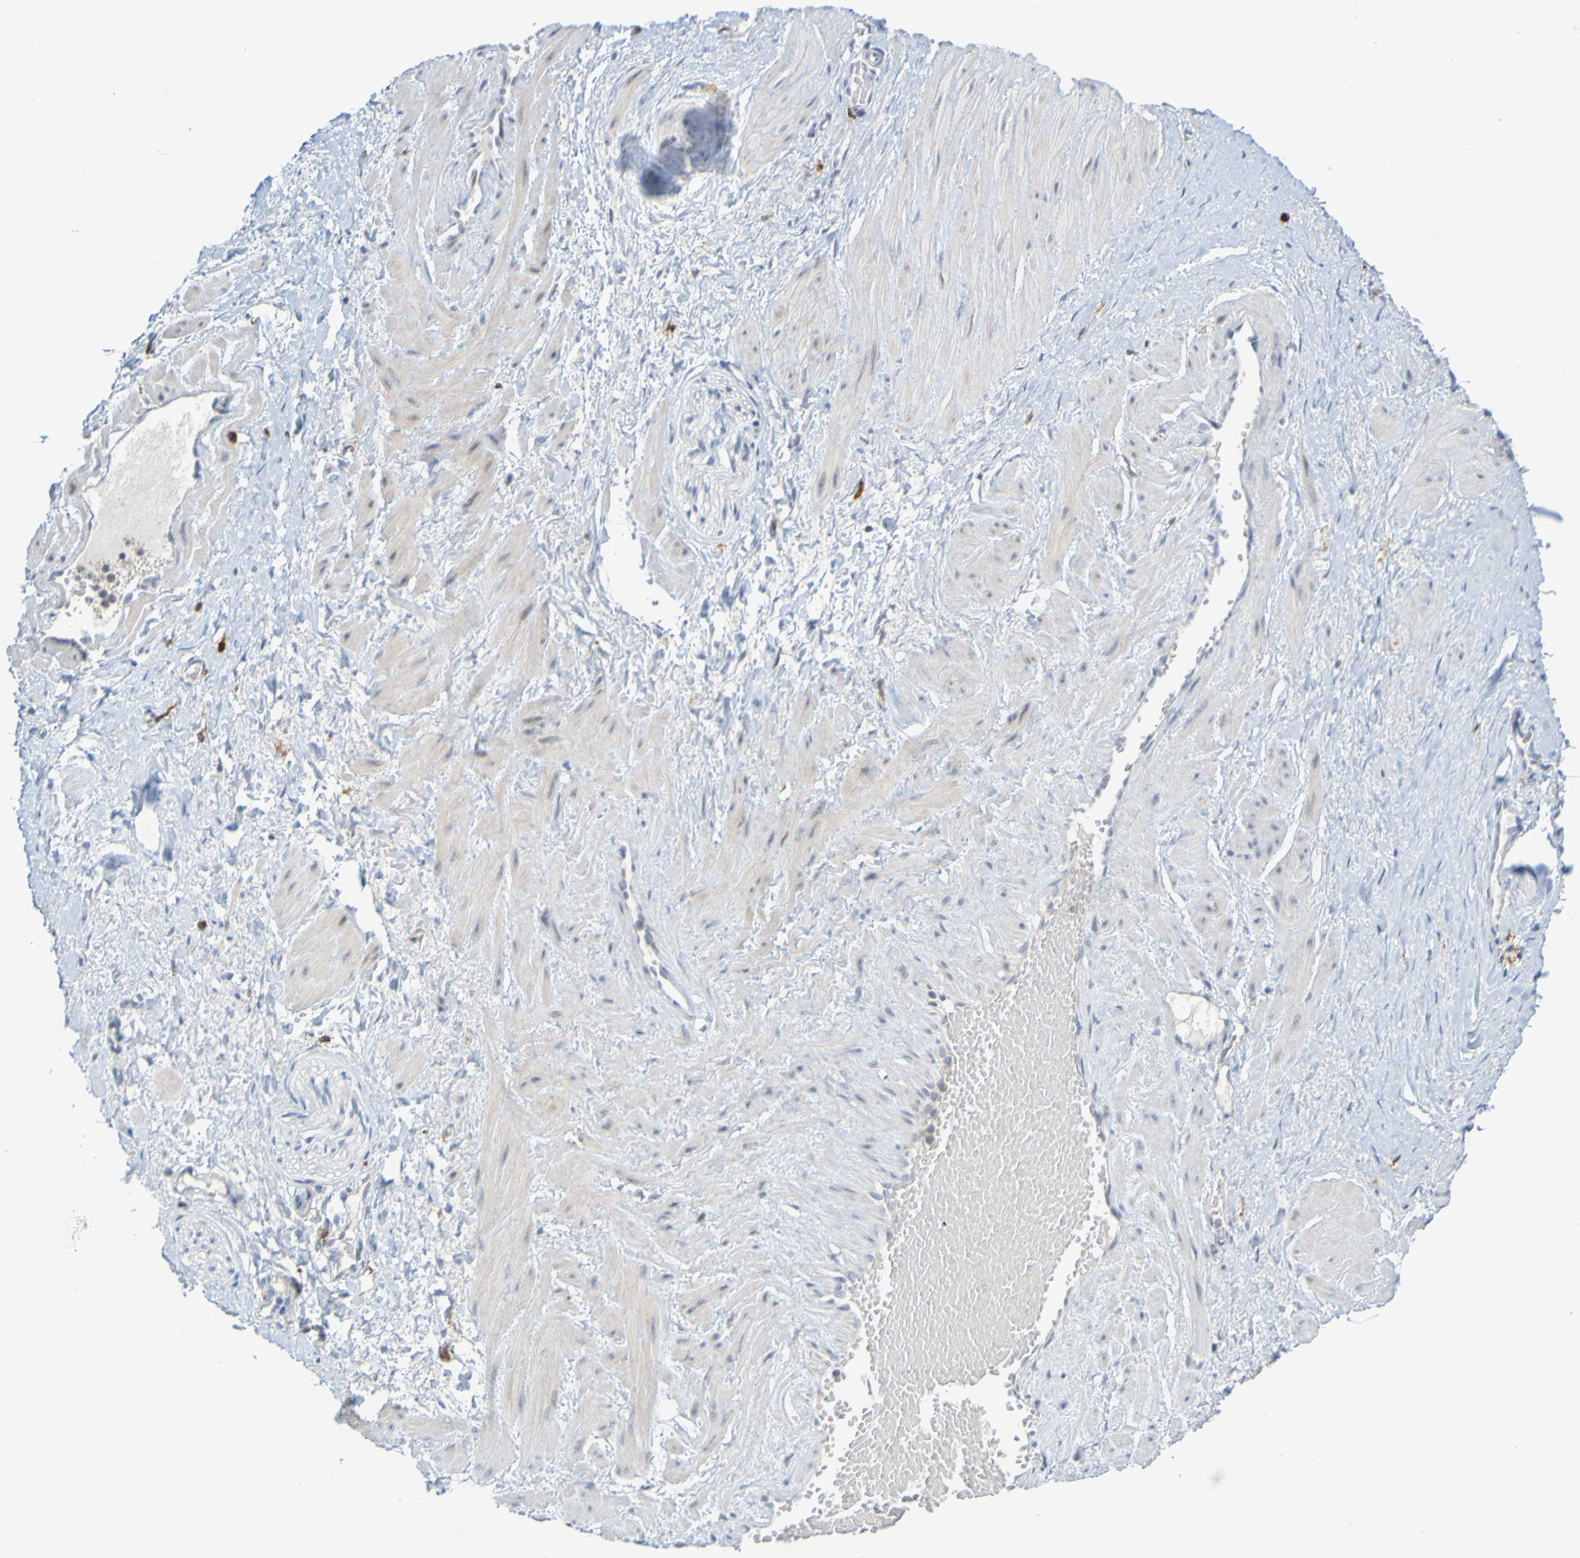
{"staining": {"intensity": "negative", "quantity": "none", "location": "none"}, "tissue": "adipose tissue", "cell_type": "Adipocytes", "image_type": "normal", "snomed": [{"axis": "morphology", "description": "Normal tissue, NOS"}, {"axis": "topography", "description": "Soft tissue"}, {"axis": "topography", "description": "Vascular tissue"}], "caption": "Immunohistochemical staining of normal human adipose tissue displays no significant expression in adipocytes.", "gene": "LILRB5", "patient": {"sex": "female", "age": 35}}